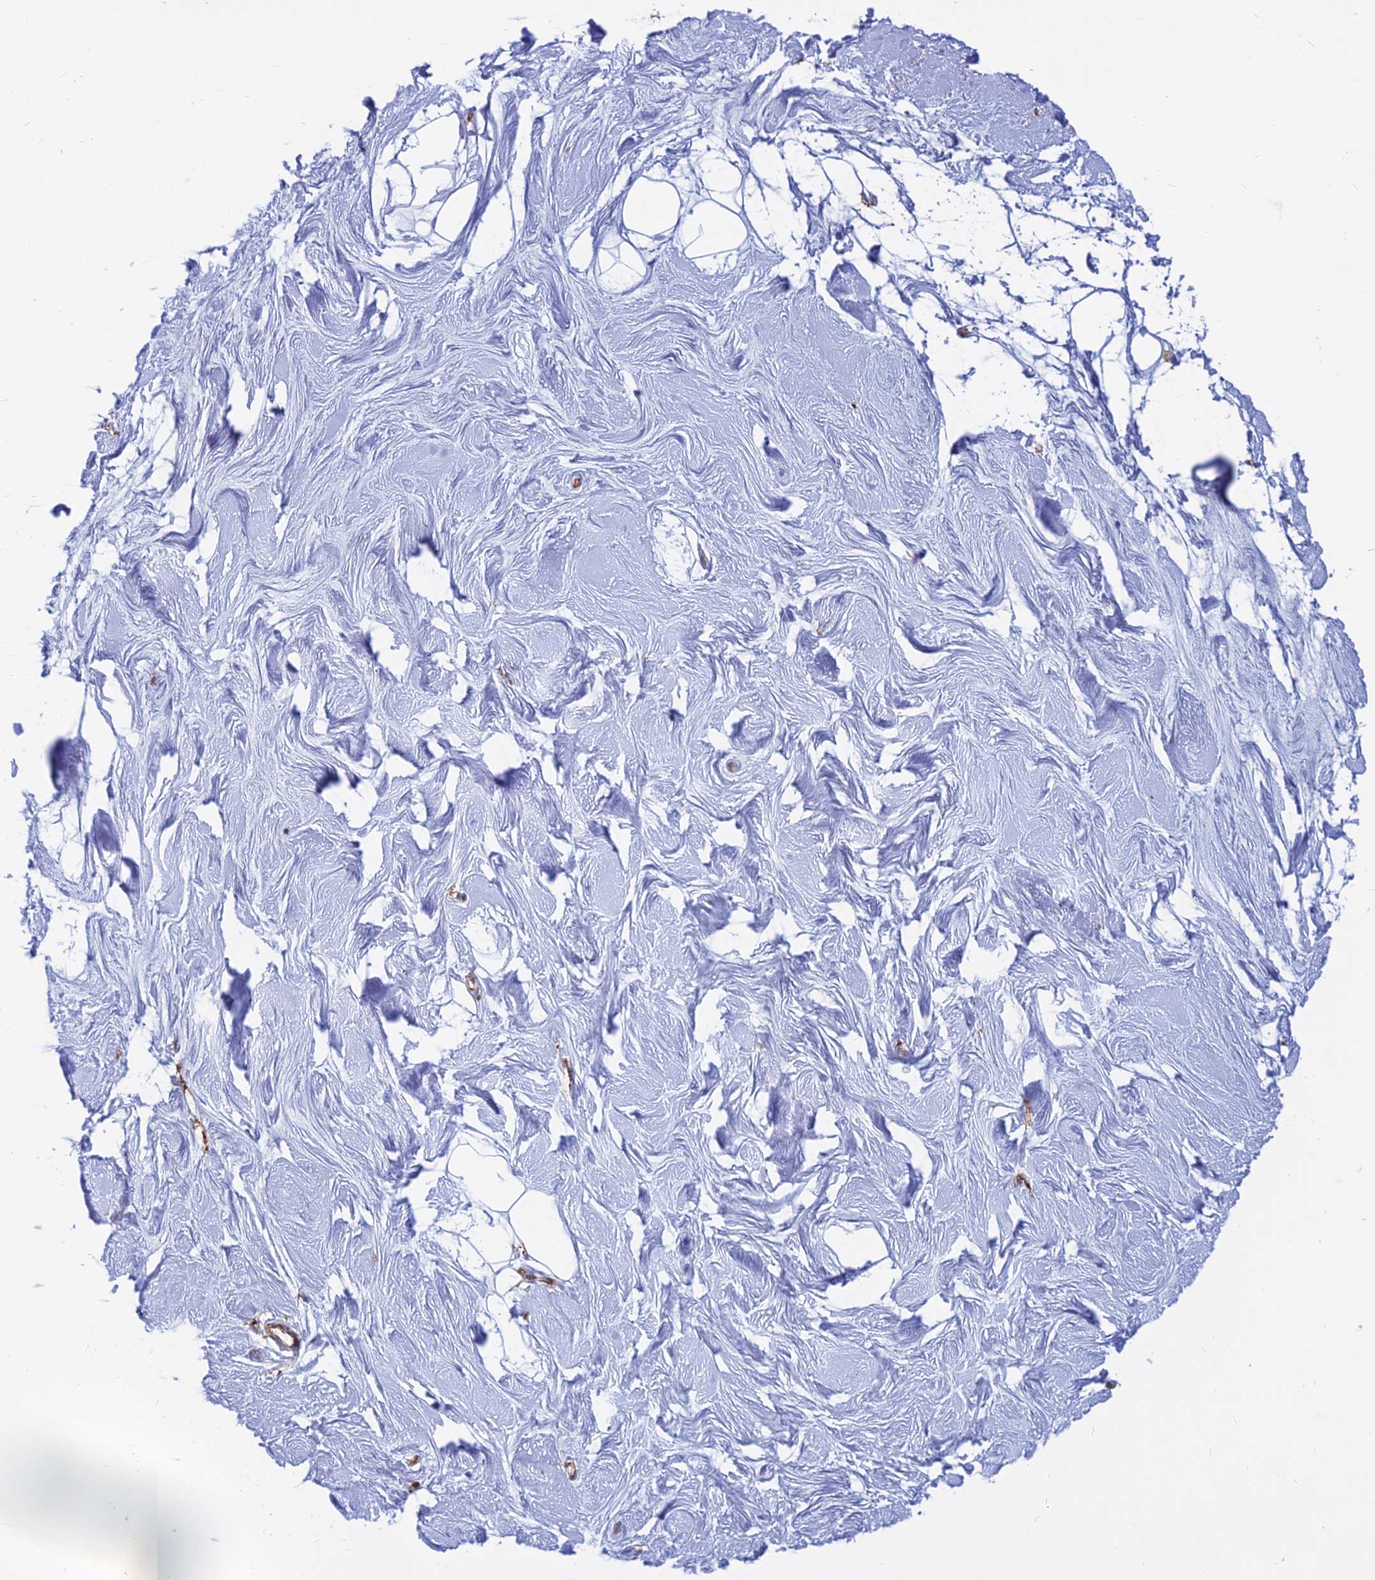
{"staining": {"intensity": "negative", "quantity": "none", "location": "none"}, "tissue": "breast", "cell_type": "Adipocytes", "image_type": "normal", "snomed": [{"axis": "morphology", "description": "Normal tissue, NOS"}, {"axis": "topography", "description": "Breast"}], "caption": "Immunohistochemical staining of normal breast shows no significant staining in adipocytes.", "gene": "HLA", "patient": {"sex": "female", "age": 26}}